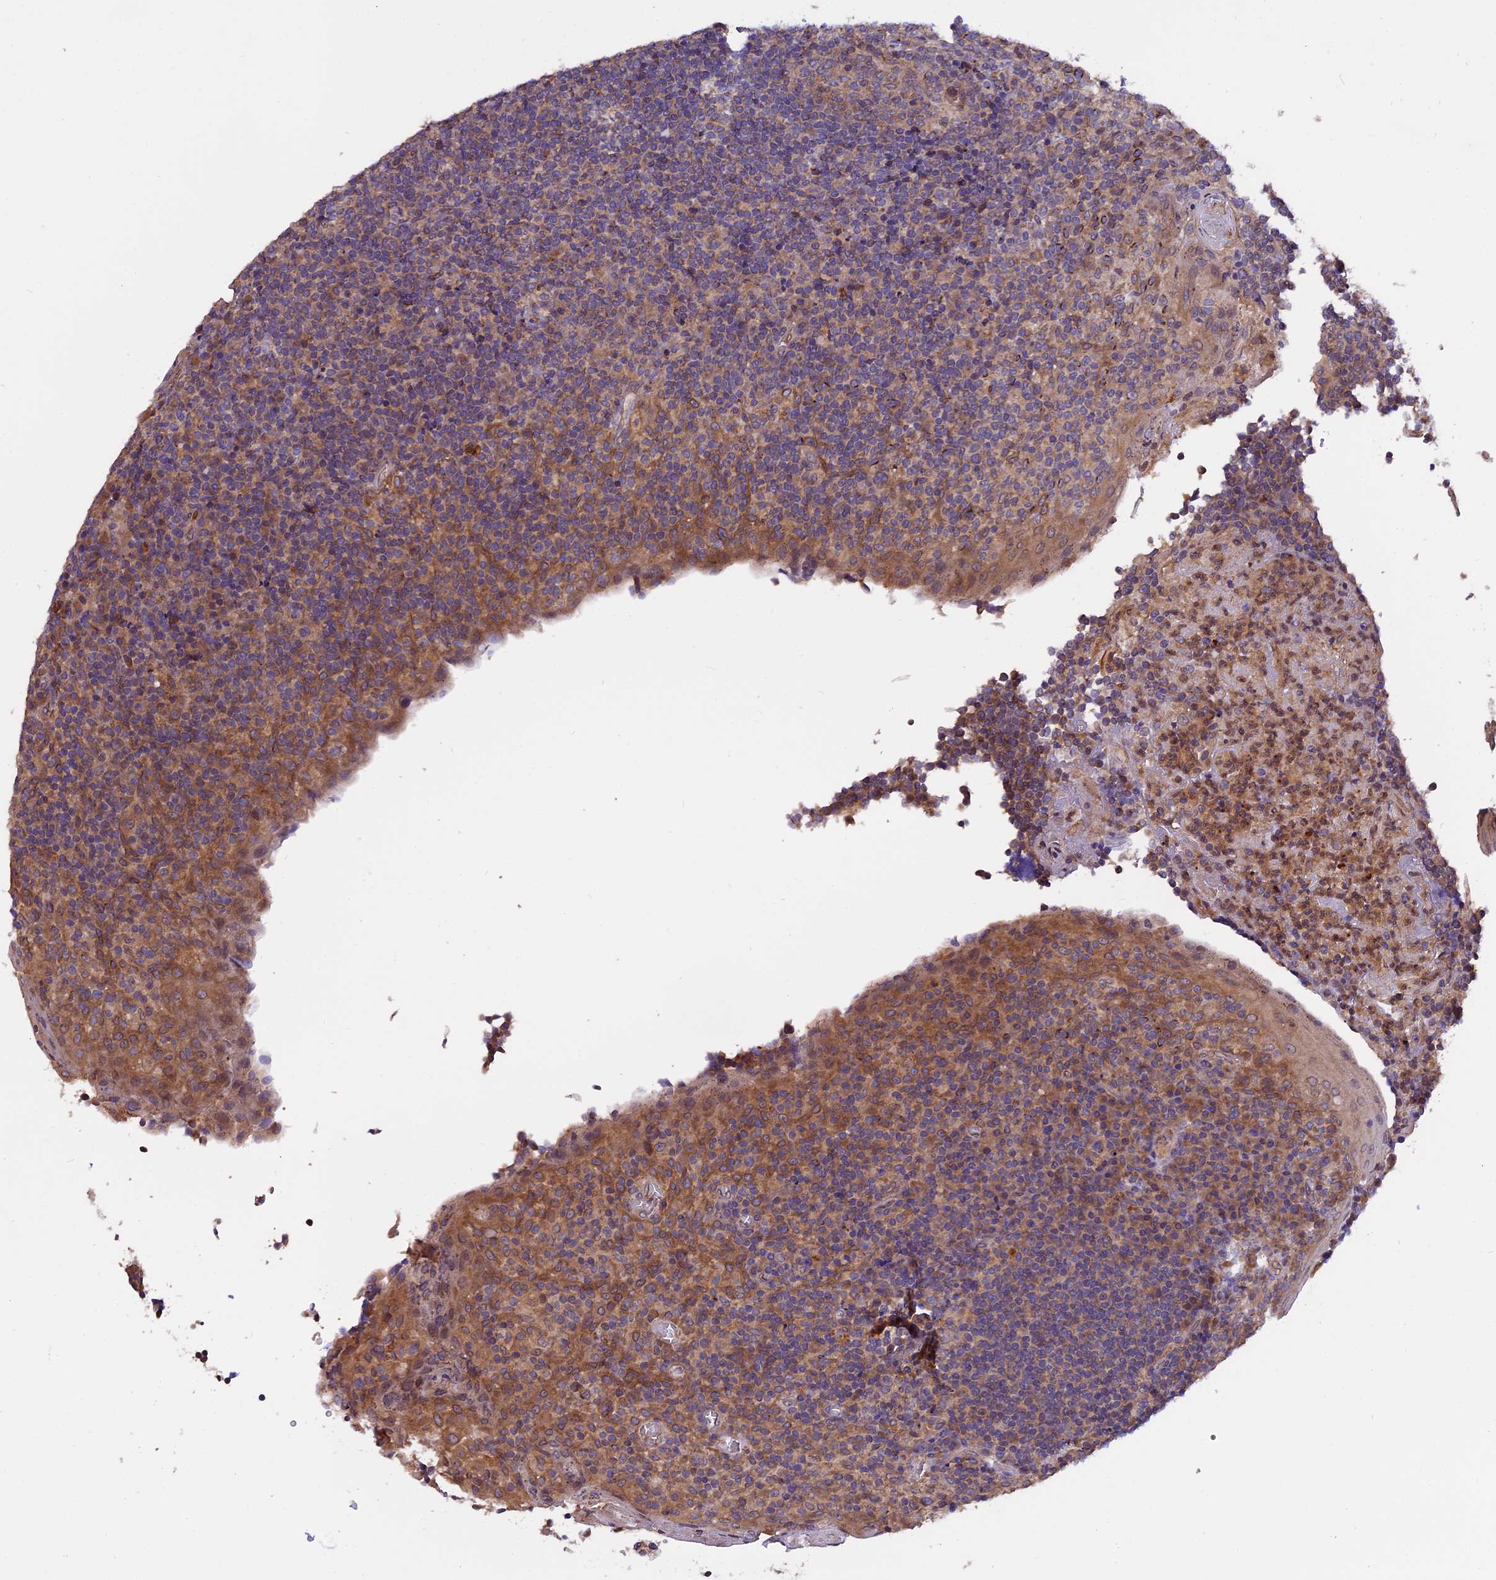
{"staining": {"intensity": "weak", "quantity": ">75%", "location": "cytoplasmic/membranous"}, "tissue": "tonsil", "cell_type": "Germinal center cells", "image_type": "normal", "snomed": [{"axis": "morphology", "description": "Normal tissue, NOS"}, {"axis": "topography", "description": "Tonsil"}], "caption": "A micrograph showing weak cytoplasmic/membranous staining in approximately >75% of germinal center cells in normal tonsil, as visualized by brown immunohistochemical staining.", "gene": "CHMP2A", "patient": {"sex": "male", "age": 17}}